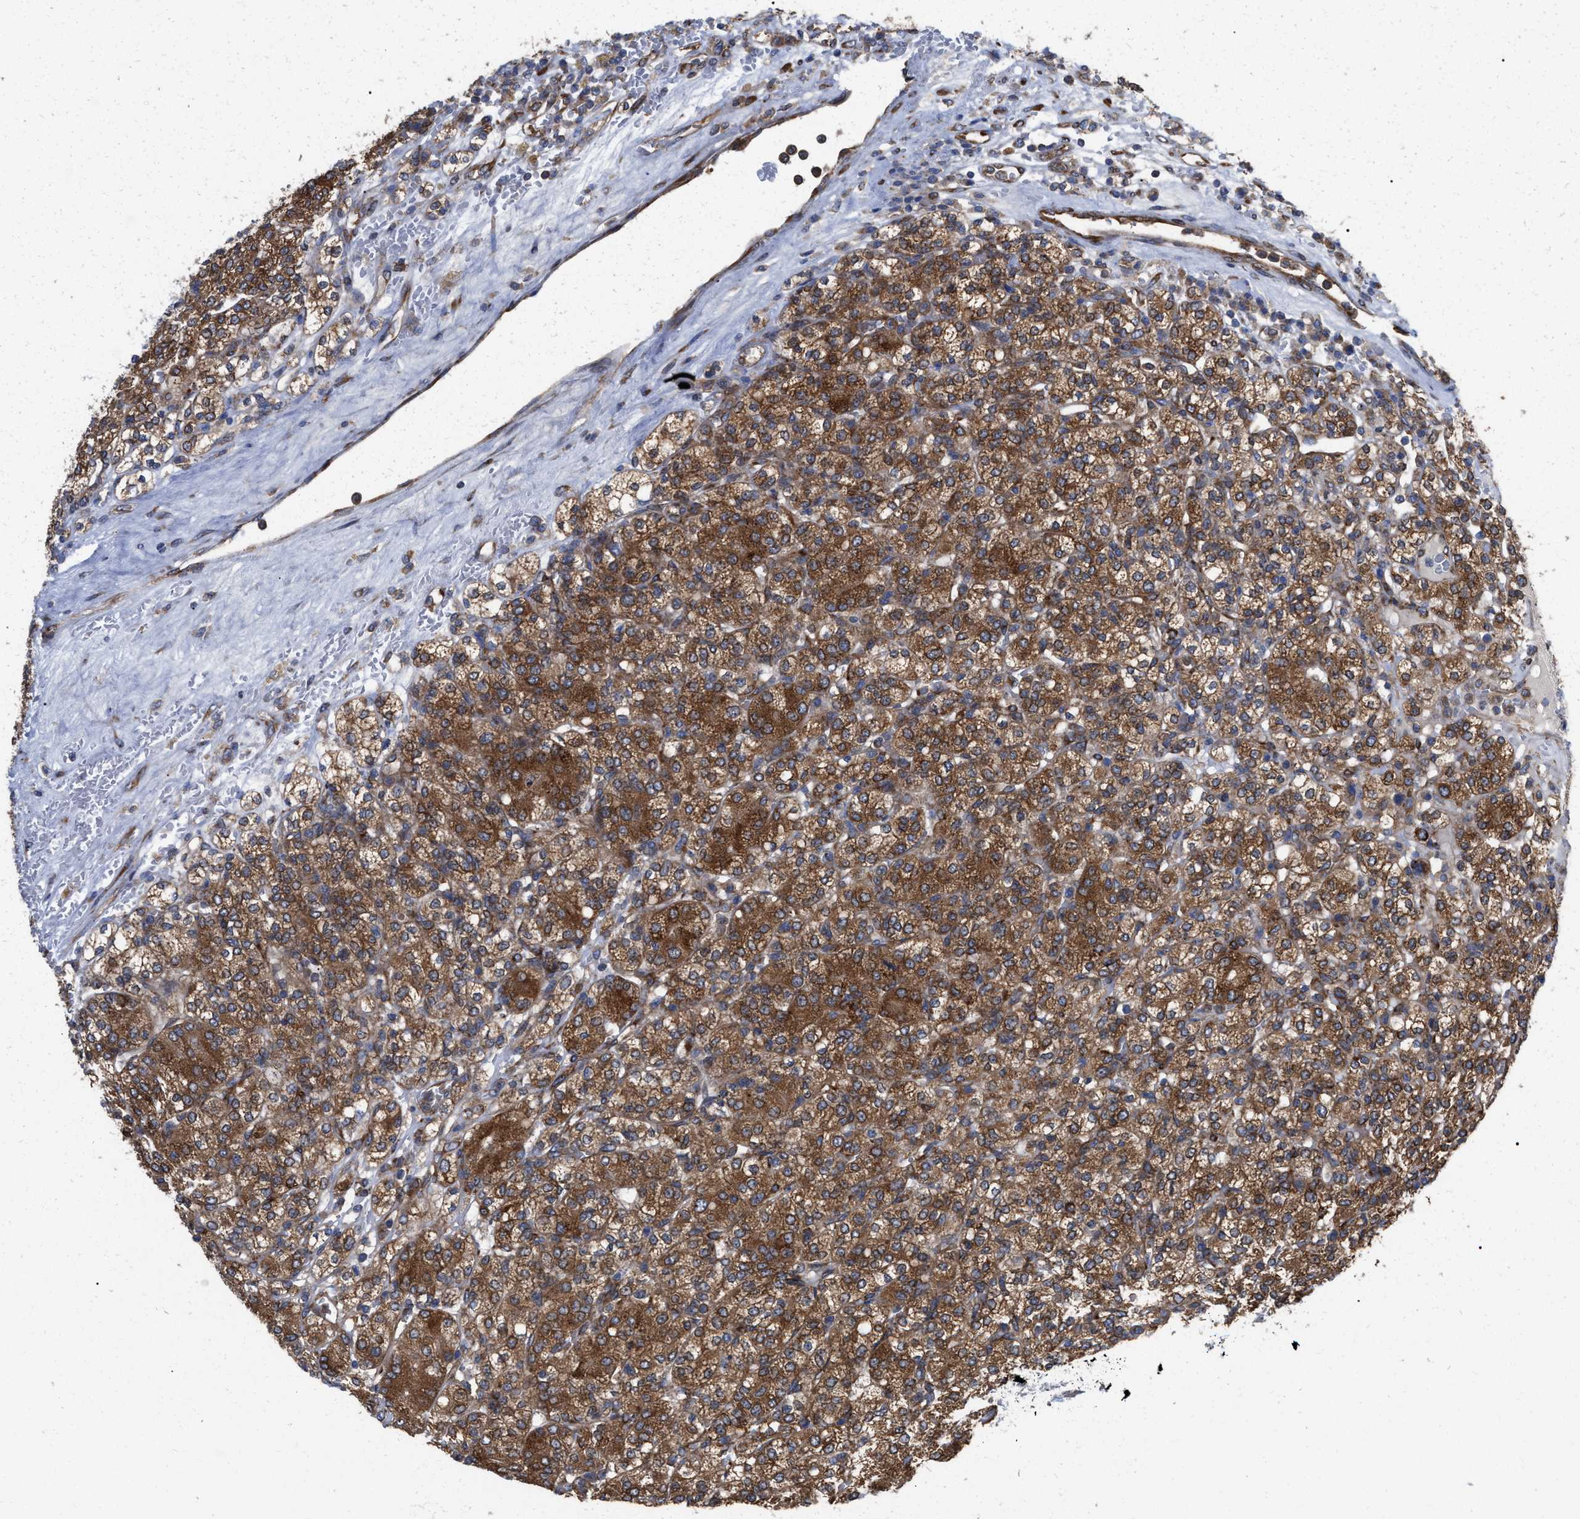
{"staining": {"intensity": "moderate", "quantity": ">75%", "location": "cytoplasmic/membranous"}, "tissue": "renal cancer", "cell_type": "Tumor cells", "image_type": "cancer", "snomed": [{"axis": "morphology", "description": "Adenocarcinoma, NOS"}, {"axis": "topography", "description": "Kidney"}], "caption": "Renal cancer (adenocarcinoma) stained for a protein (brown) shows moderate cytoplasmic/membranous positive expression in about >75% of tumor cells.", "gene": "FAM120A", "patient": {"sex": "male", "age": 77}}